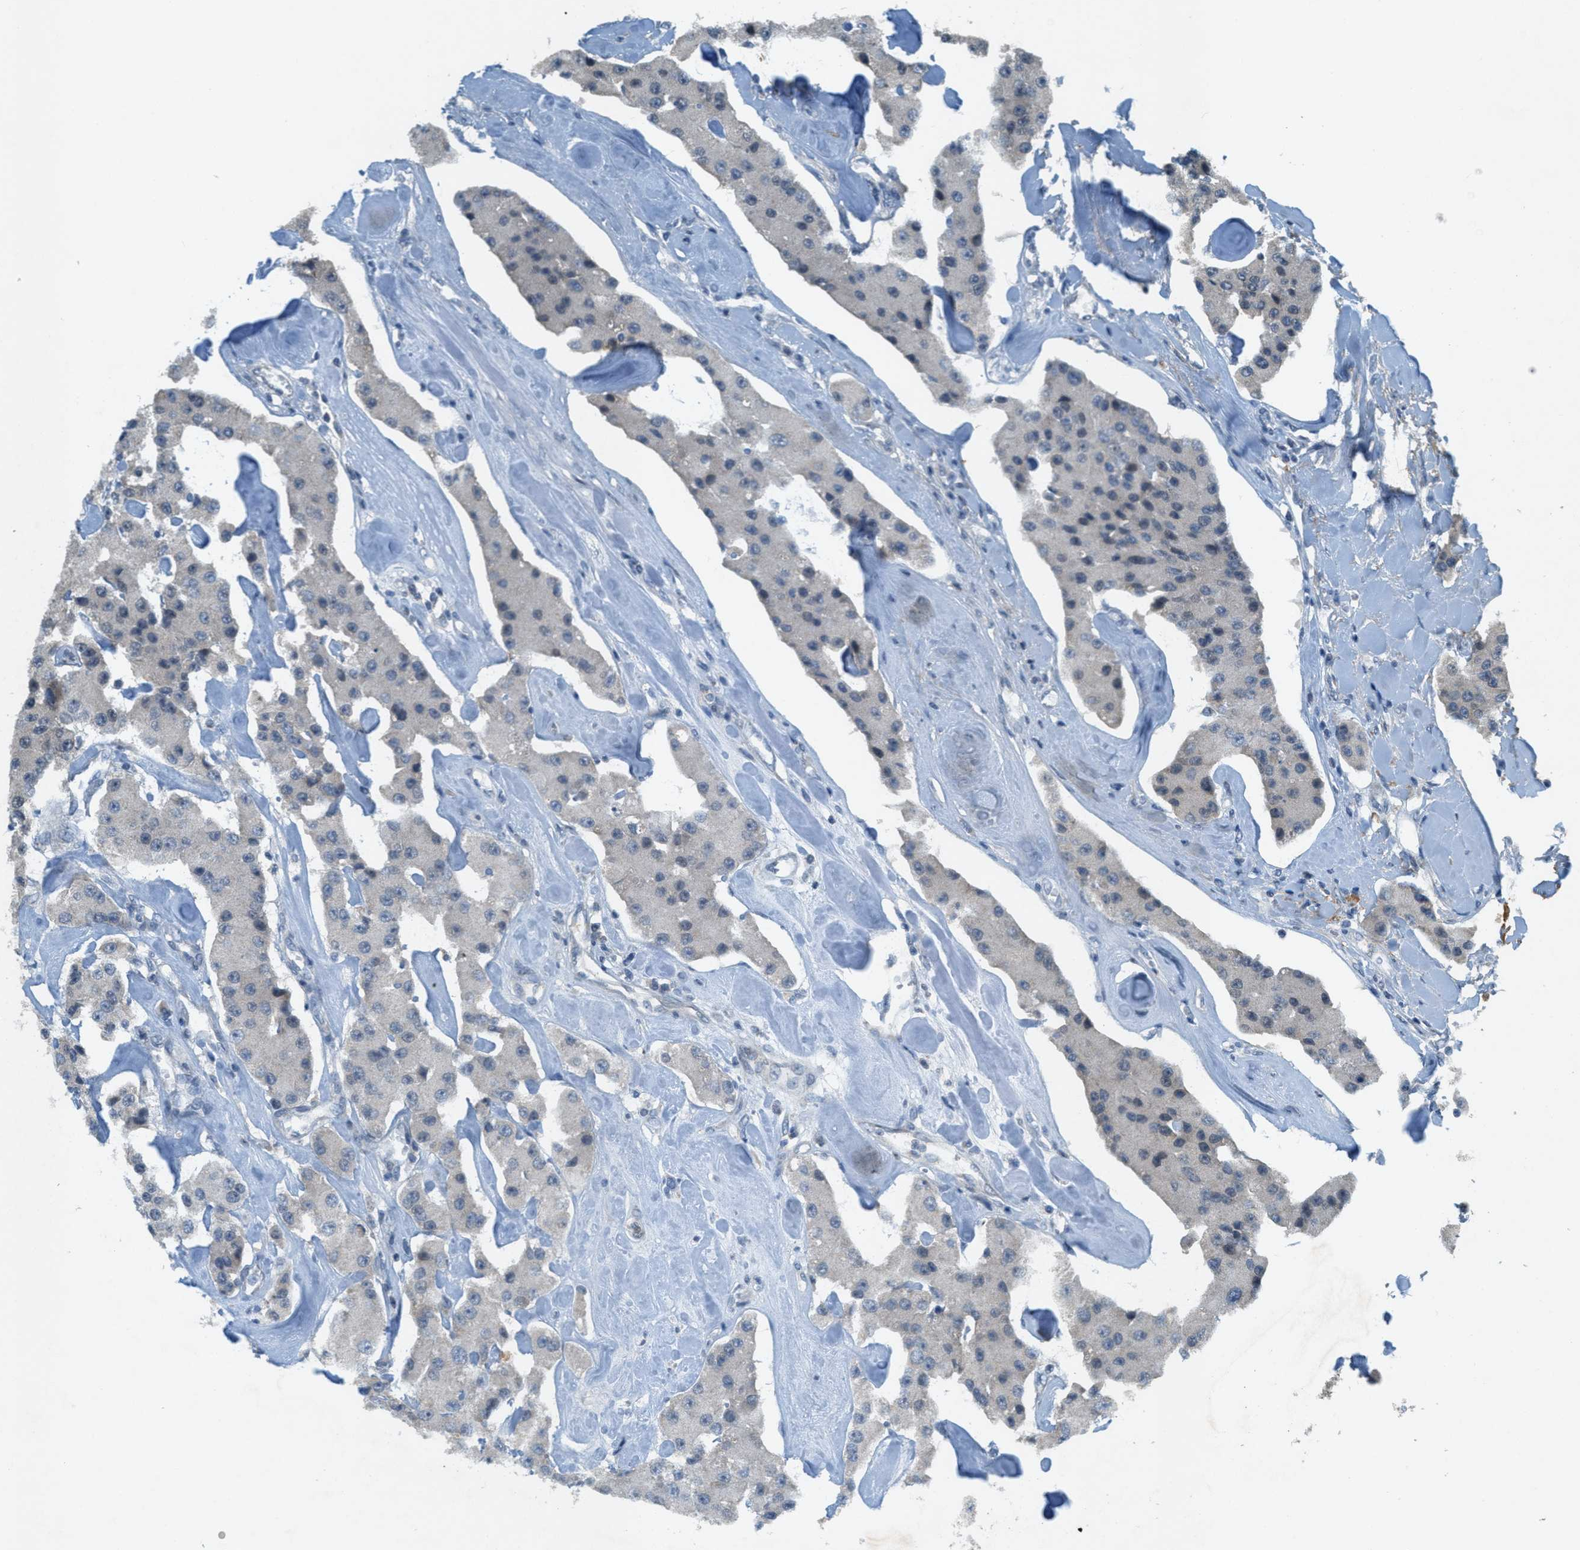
{"staining": {"intensity": "negative", "quantity": "none", "location": "none"}, "tissue": "carcinoid", "cell_type": "Tumor cells", "image_type": "cancer", "snomed": [{"axis": "morphology", "description": "Carcinoid, malignant, NOS"}, {"axis": "topography", "description": "Pancreas"}], "caption": "Carcinoid was stained to show a protein in brown. There is no significant positivity in tumor cells.", "gene": "TCF20", "patient": {"sex": "male", "age": 41}}